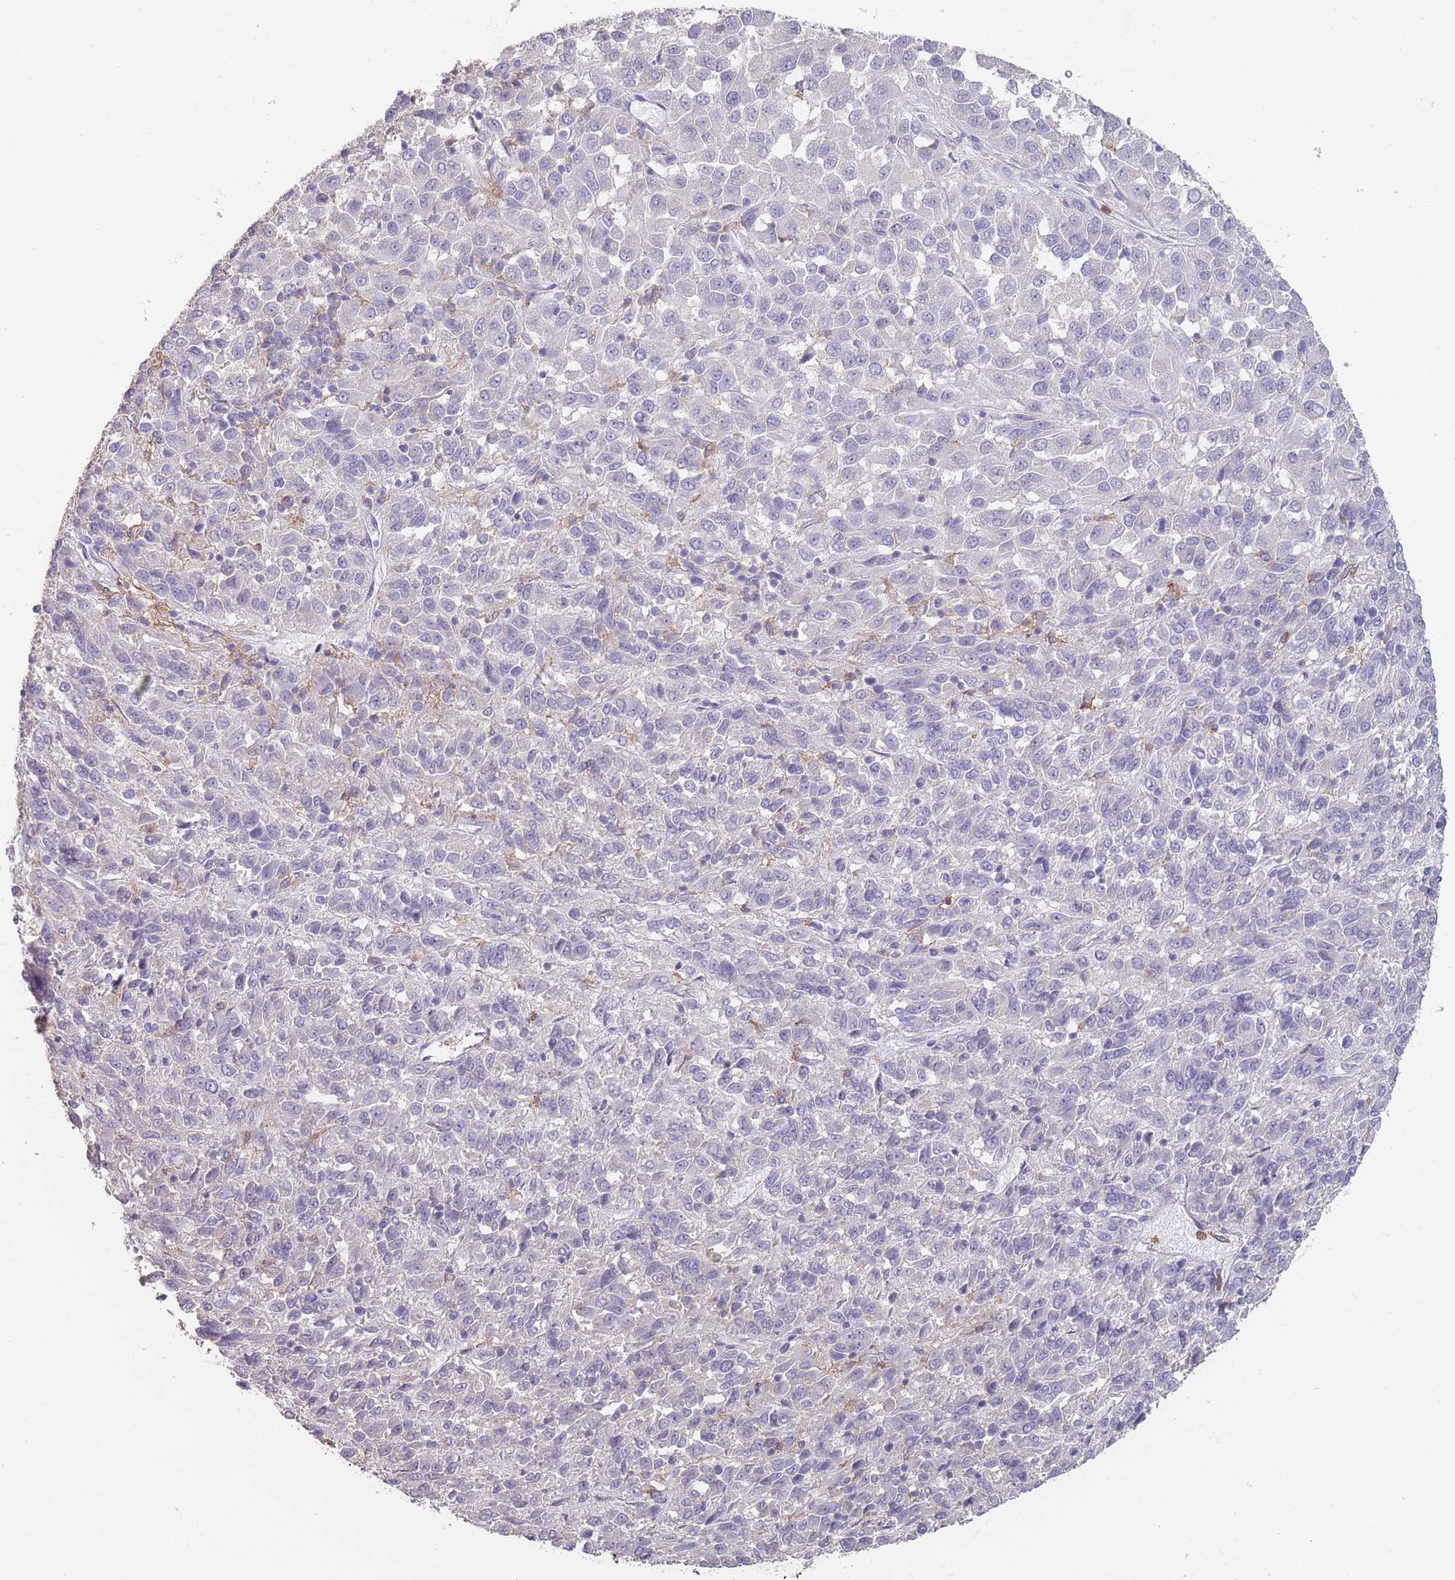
{"staining": {"intensity": "negative", "quantity": "none", "location": "none"}, "tissue": "melanoma", "cell_type": "Tumor cells", "image_type": "cancer", "snomed": [{"axis": "morphology", "description": "Malignant melanoma, Metastatic site"}, {"axis": "topography", "description": "Lung"}], "caption": "This is a image of immunohistochemistry (IHC) staining of melanoma, which shows no positivity in tumor cells. (DAB (3,3'-diaminobenzidine) immunohistochemistry, high magnification).", "gene": "CLEC12A", "patient": {"sex": "male", "age": 64}}